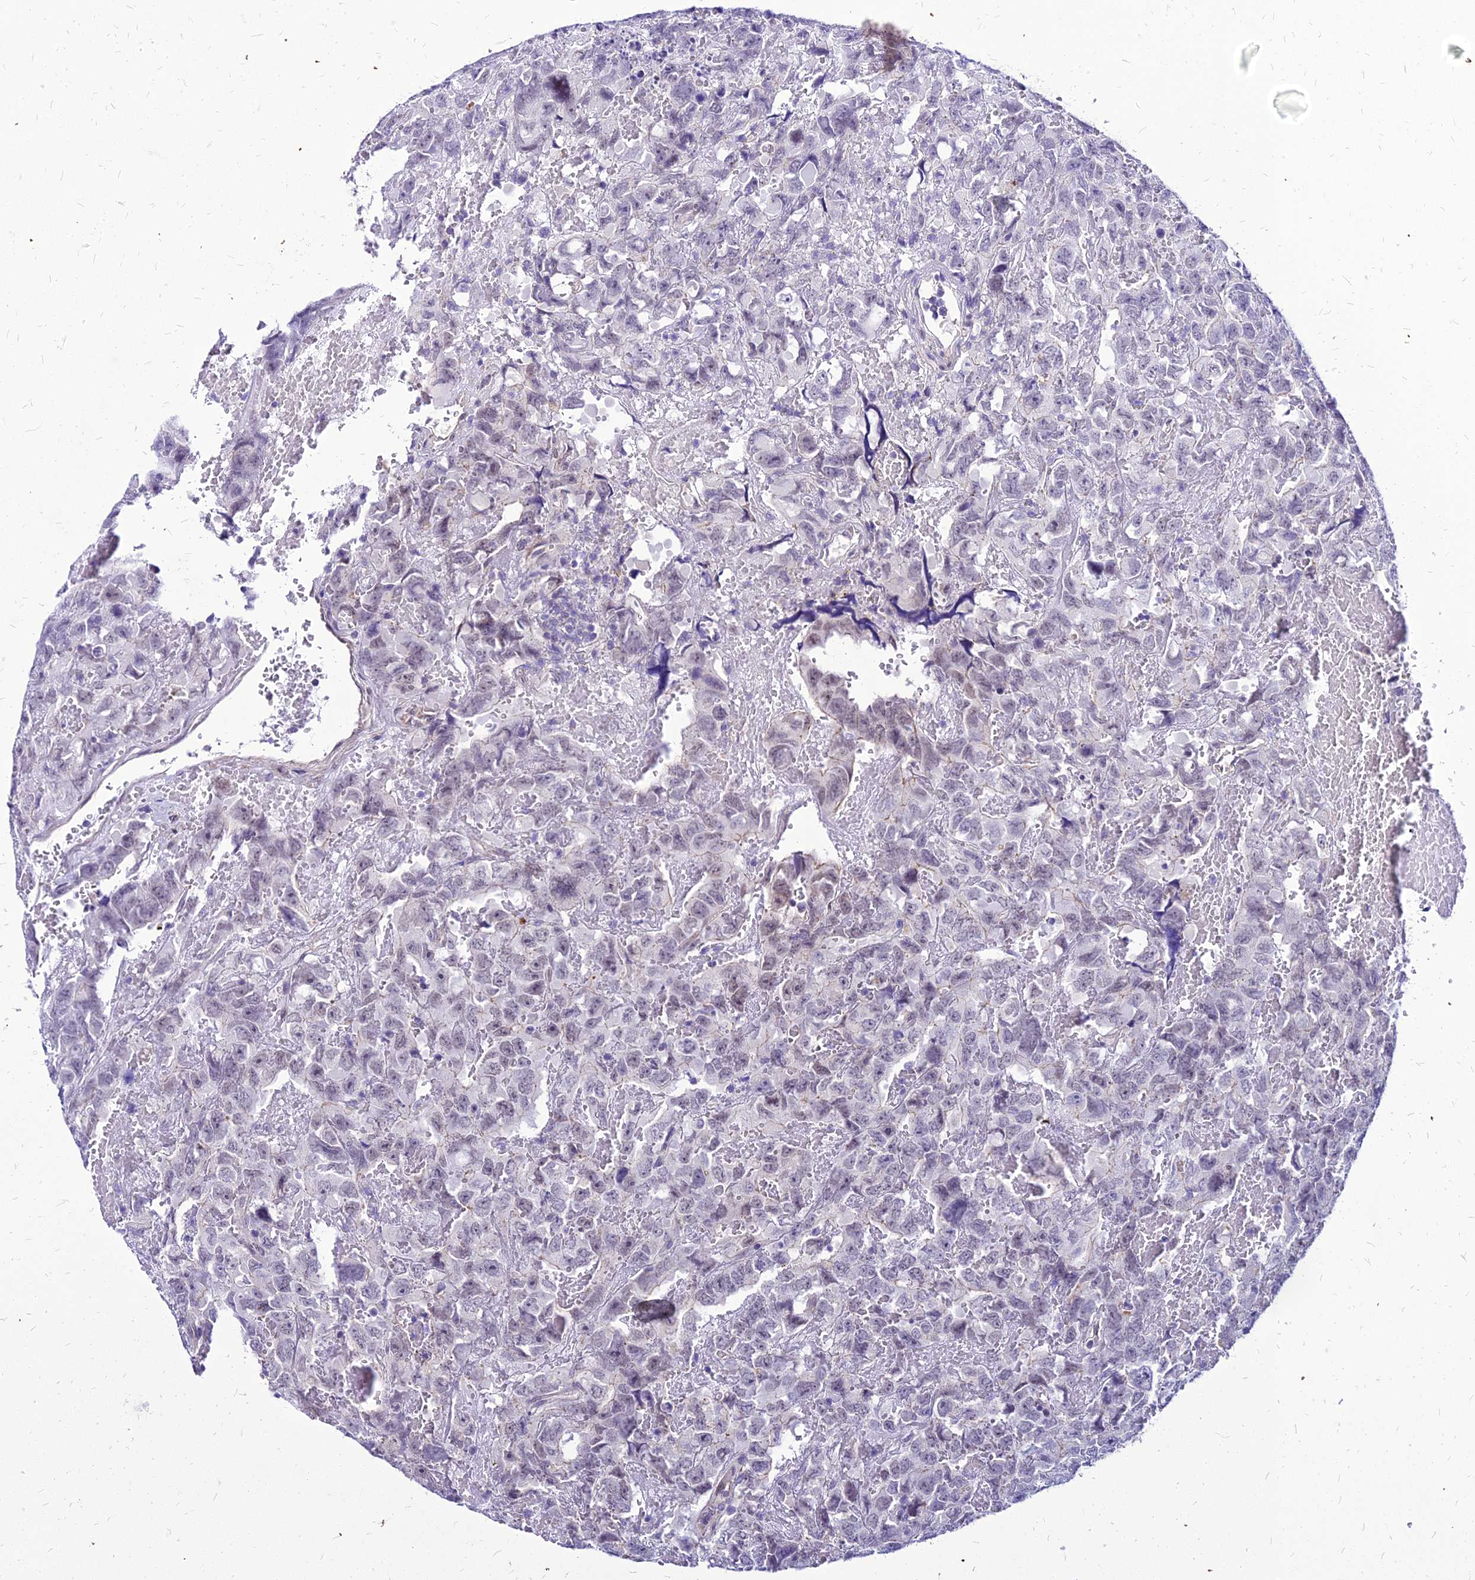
{"staining": {"intensity": "weak", "quantity": "<25%", "location": "nuclear"}, "tissue": "testis cancer", "cell_type": "Tumor cells", "image_type": "cancer", "snomed": [{"axis": "morphology", "description": "Carcinoma, Embryonal, NOS"}, {"axis": "topography", "description": "Testis"}], "caption": "Testis cancer stained for a protein using immunohistochemistry (IHC) shows no staining tumor cells.", "gene": "YEATS2", "patient": {"sex": "male", "age": 45}}